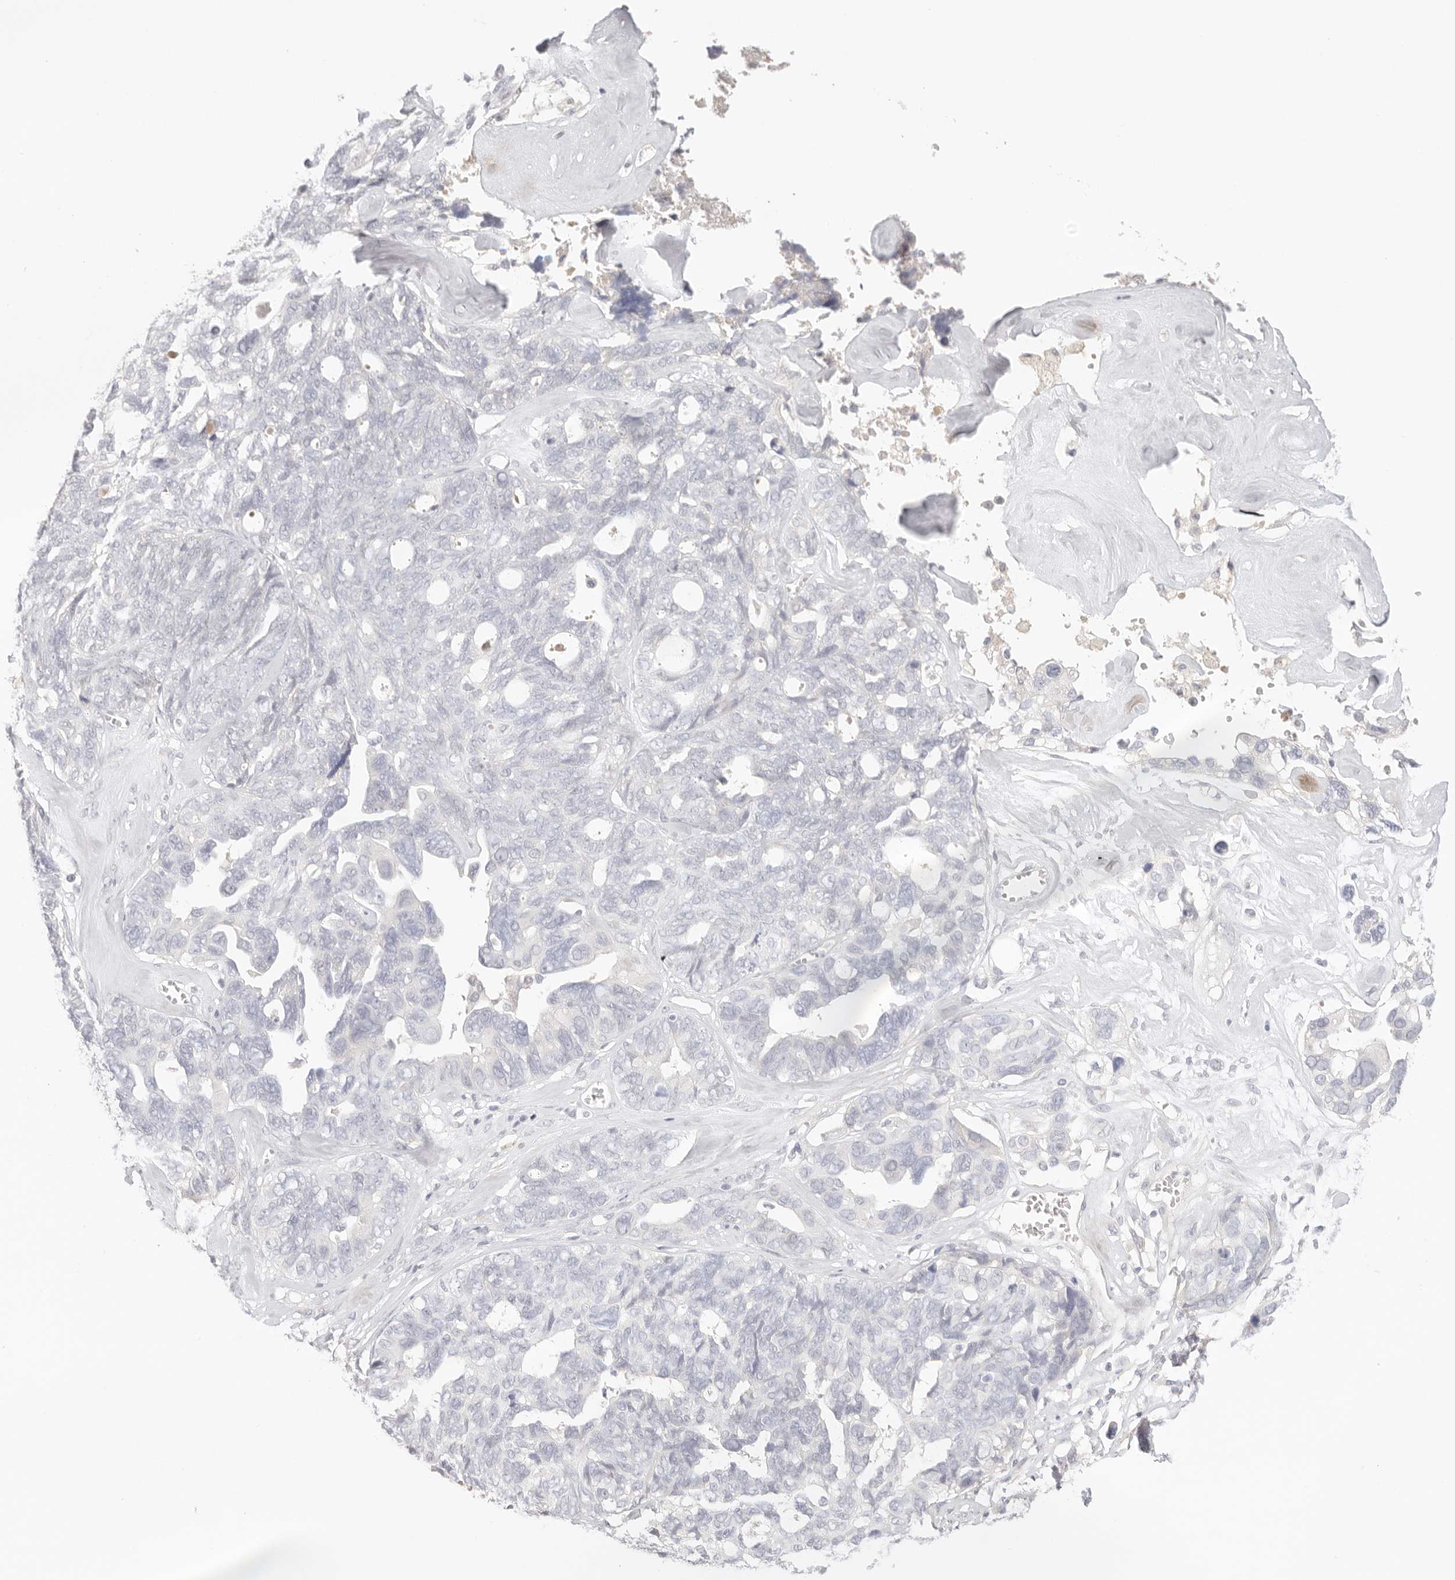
{"staining": {"intensity": "negative", "quantity": "none", "location": "none"}, "tissue": "ovarian cancer", "cell_type": "Tumor cells", "image_type": "cancer", "snomed": [{"axis": "morphology", "description": "Cystadenocarcinoma, serous, NOS"}, {"axis": "topography", "description": "Ovary"}], "caption": "A micrograph of ovarian serous cystadenocarcinoma stained for a protein reveals no brown staining in tumor cells.", "gene": "SPHK1", "patient": {"sex": "female", "age": 79}}